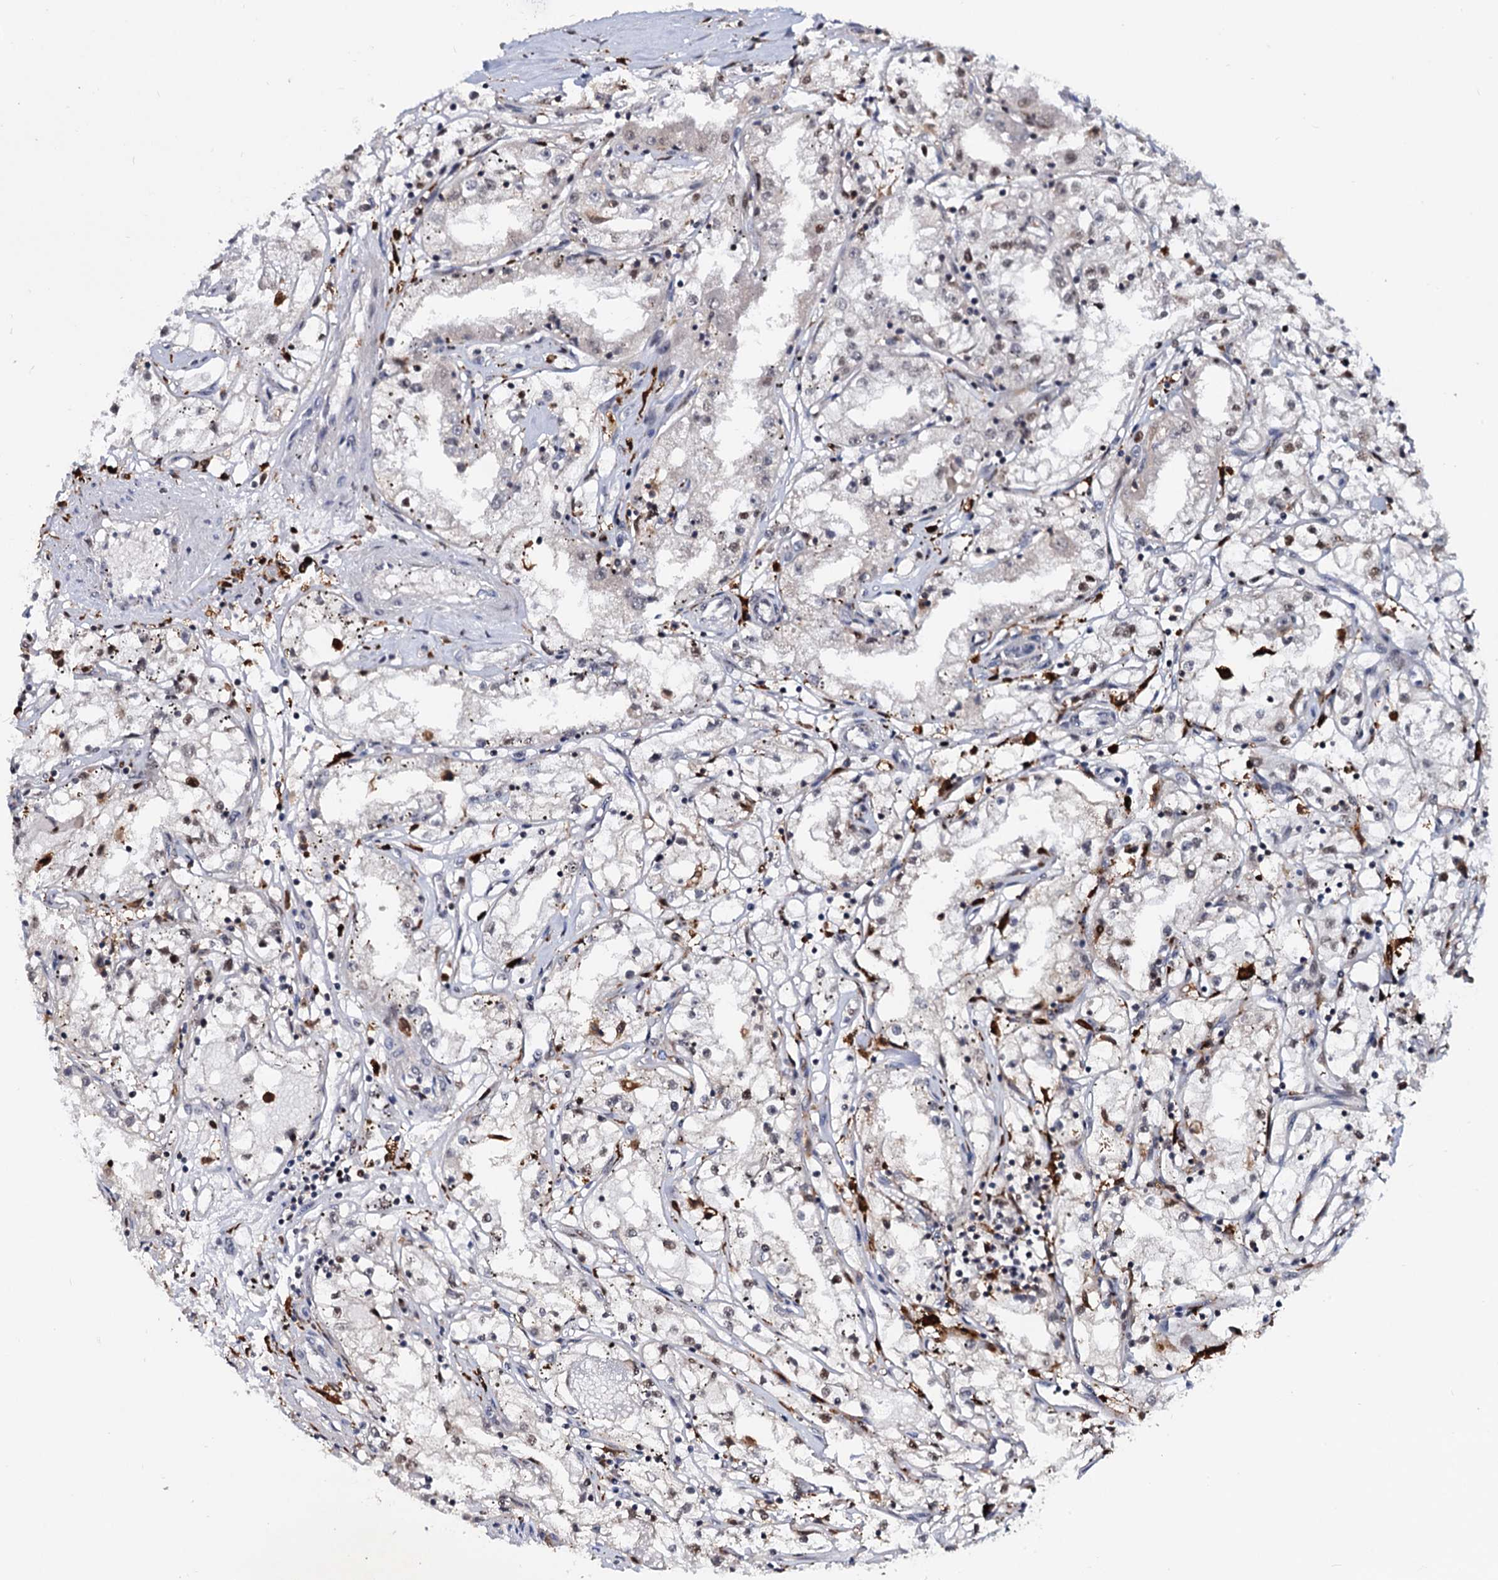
{"staining": {"intensity": "negative", "quantity": "none", "location": "none"}, "tissue": "renal cancer", "cell_type": "Tumor cells", "image_type": "cancer", "snomed": [{"axis": "morphology", "description": "Adenocarcinoma, NOS"}, {"axis": "topography", "description": "Kidney"}], "caption": "This photomicrograph is of renal cancer (adenocarcinoma) stained with IHC to label a protein in brown with the nuclei are counter-stained blue. There is no staining in tumor cells.", "gene": "RNASEH2B", "patient": {"sex": "male", "age": 56}}